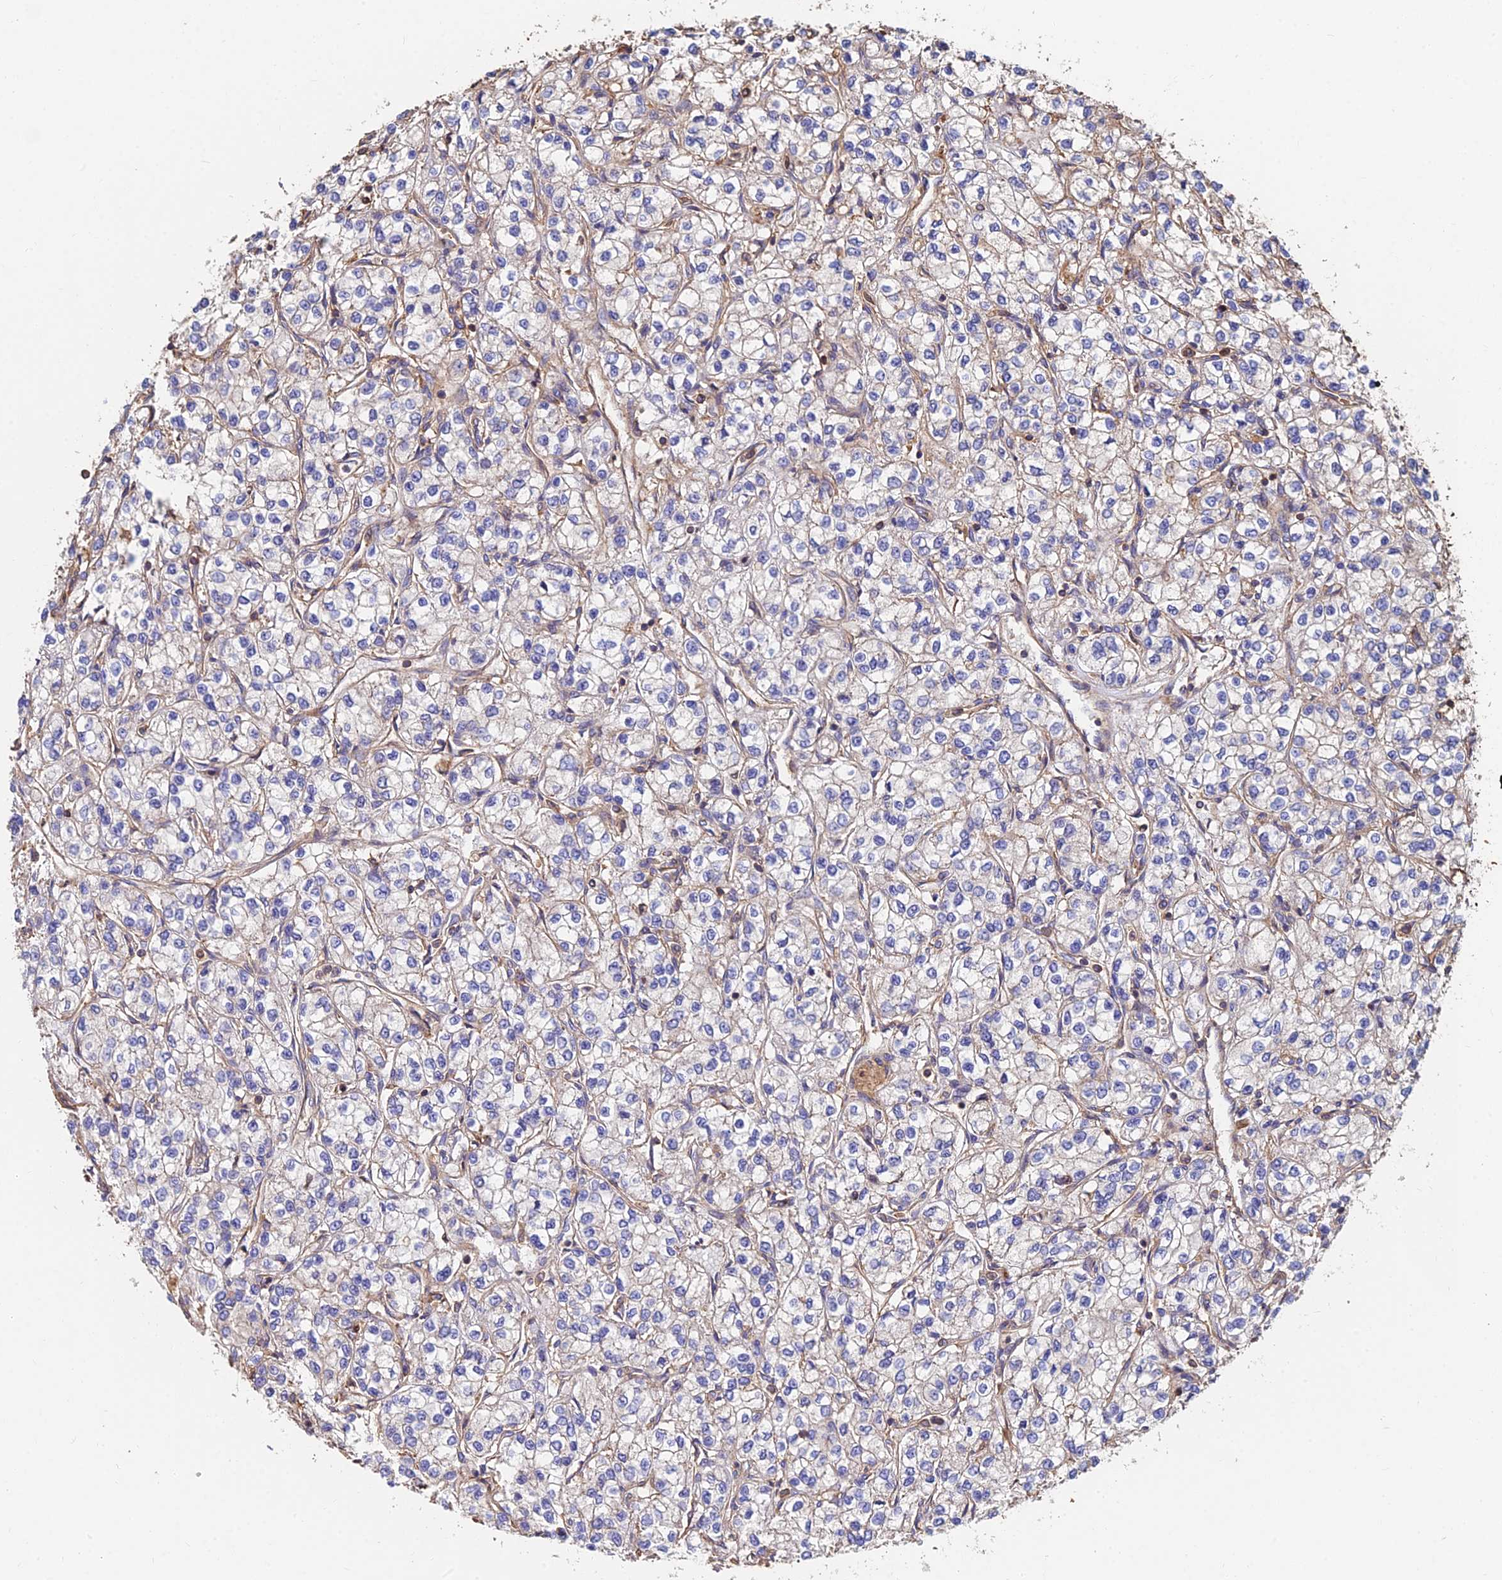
{"staining": {"intensity": "negative", "quantity": "none", "location": "none"}, "tissue": "renal cancer", "cell_type": "Tumor cells", "image_type": "cancer", "snomed": [{"axis": "morphology", "description": "Adenocarcinoma, NOS"}, {"axis": "topography", "description": "Kidney"}], "caption": "Immunohistochemical staining of renal cancer (adenocarcinoma) reveals no significant positivity in tumor cells.", "gene": "EXT1", "patient": {"sex": "male", "age": 80}}